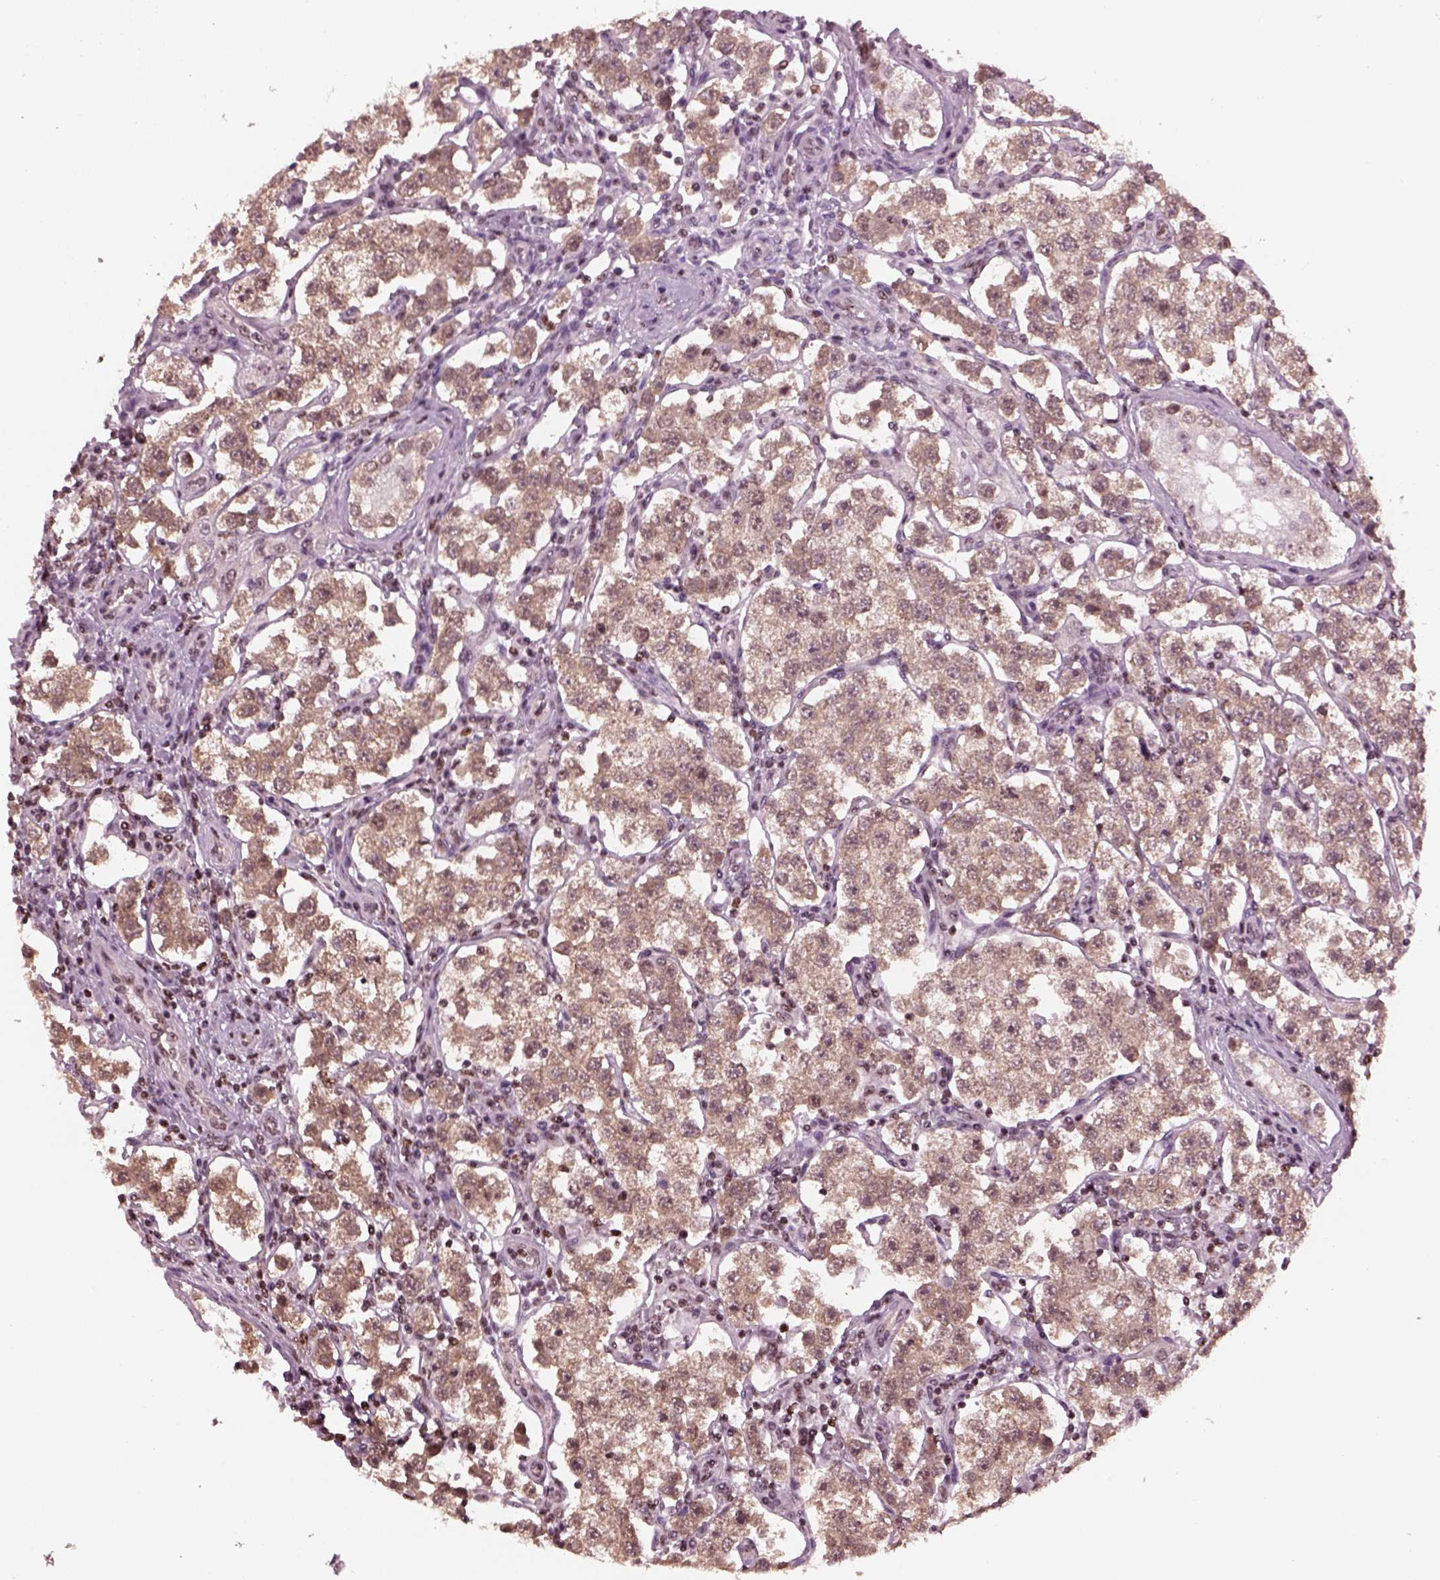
{"staining": {"intensity": "moderate", "quantity": ">75%", "location": "cytoplasmic/membranous"}, "tissue": "testis cancer", "cell_type": "Tumor cells", "image_type": "cancer", "snomed": [{"axis": "morphology", "description": "Seminoma, NOS"}, {"axis": "topography", "description": "Testis"}], "caption": "Testis seminoma was stained to show a protein in brown. There is medium levels of moderate cytoplasmic/membranous staining in approximately >75% of tumor cells.", "gene": "RUVBL2", "patient": {"sex": "male", "age": 37}}